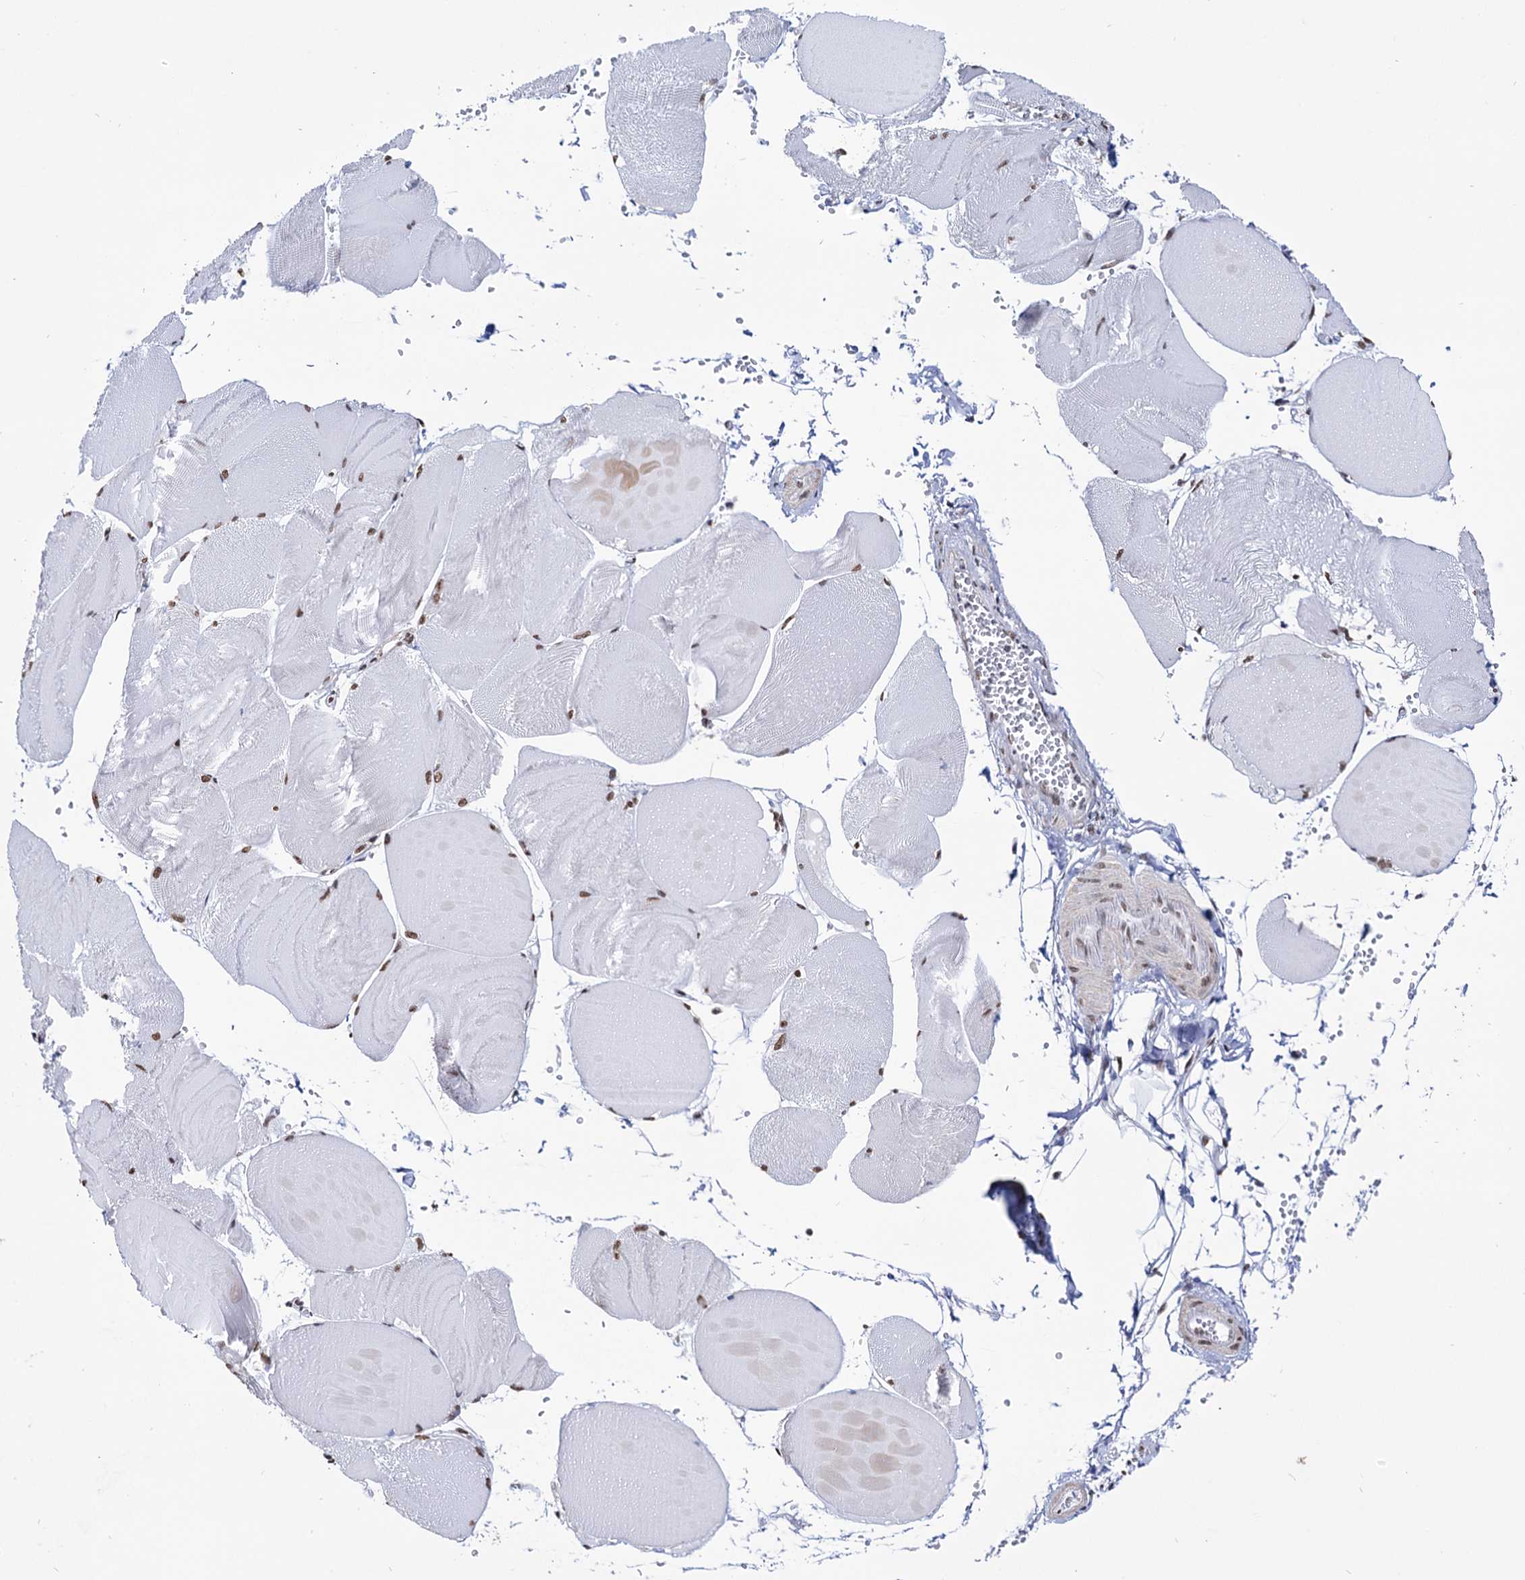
{"staining": {"intensity": "weak", "quantity": ">75%", "location": "nuclear"}, "tissue": "skeletal muscle", "cell_type": "Myocytes", "image_type": "normal", "snomed": [{"axis": "morphology", "description": "Normal tissue, NOS"}, {"axis": "morphology", "description": "Basal cell carcinoma"}, {"axis": "topography", "description": "Skeletal muscle"}], "caption": "A brown stain labels weak nuclear expression of a protein in myocytes of unremarkable human skeletal muscle. Immunohistochemistry (ihc) stains the protein in brown and the nuclei are stained blue.", "gene": "ABHD10", "patient": {"sex": "female", "age": 64}}